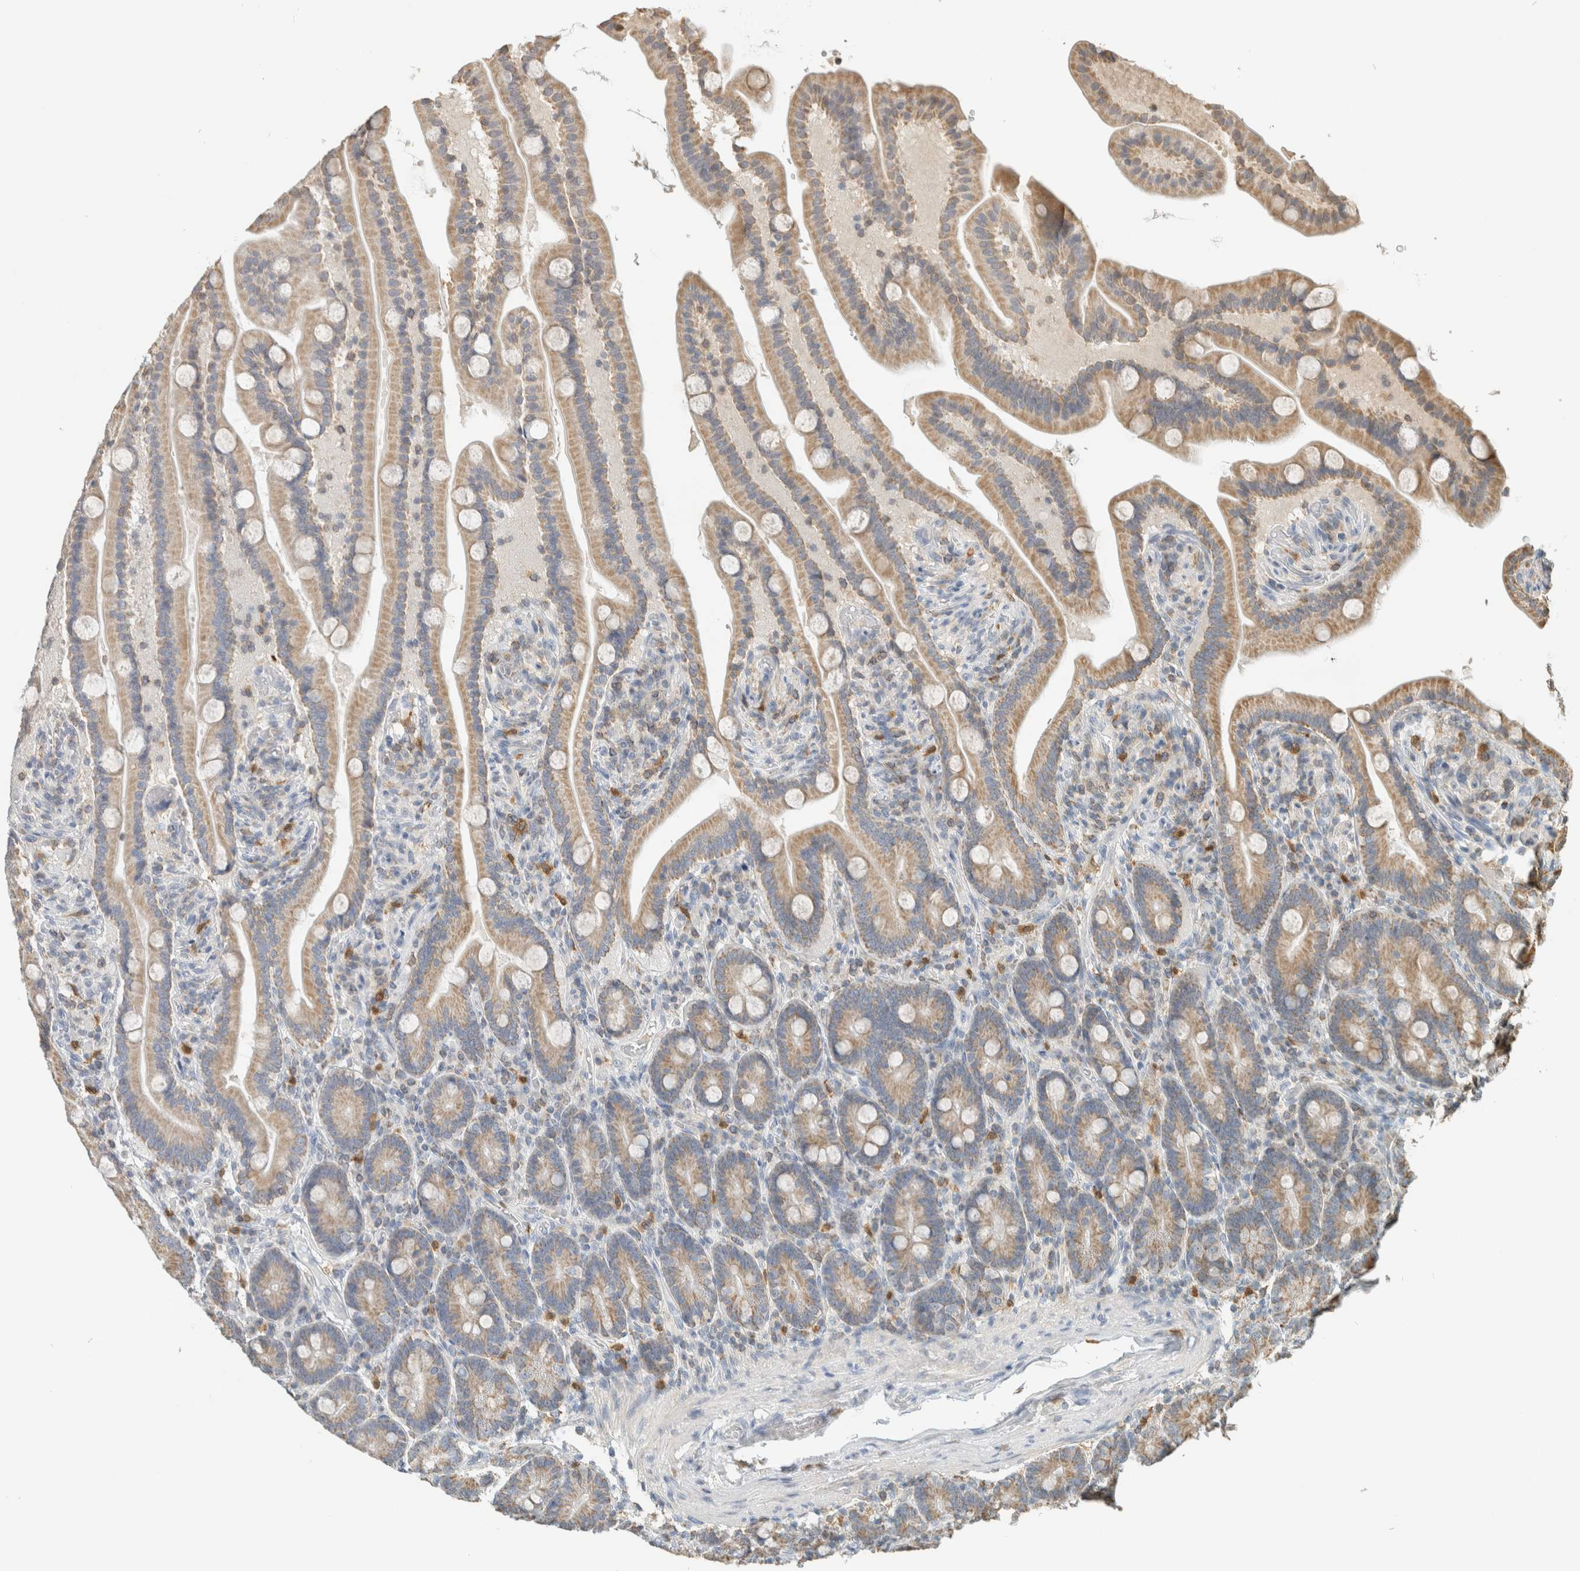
{"staining": {"intensity": "moderate", "quantity": ">75%", "location": "cytoplasmic/membranous"}, "tissue": "duodenum", "cell_type": "Glandular cells", "image_type": "normal", "snomed": [{"axis": "morphology", "description": "Normal tissue, NOS"}, {"axis": "topography", "description": "Duodenum"}], "caption": "This micrograph displays IHC staining of benign human duodenum, with medium moderate cytoplasmic/membranous staining in approximately >75% of glandular cells.", "gene": "CAPG", "patient": {"sex": "male", "age": 54}}